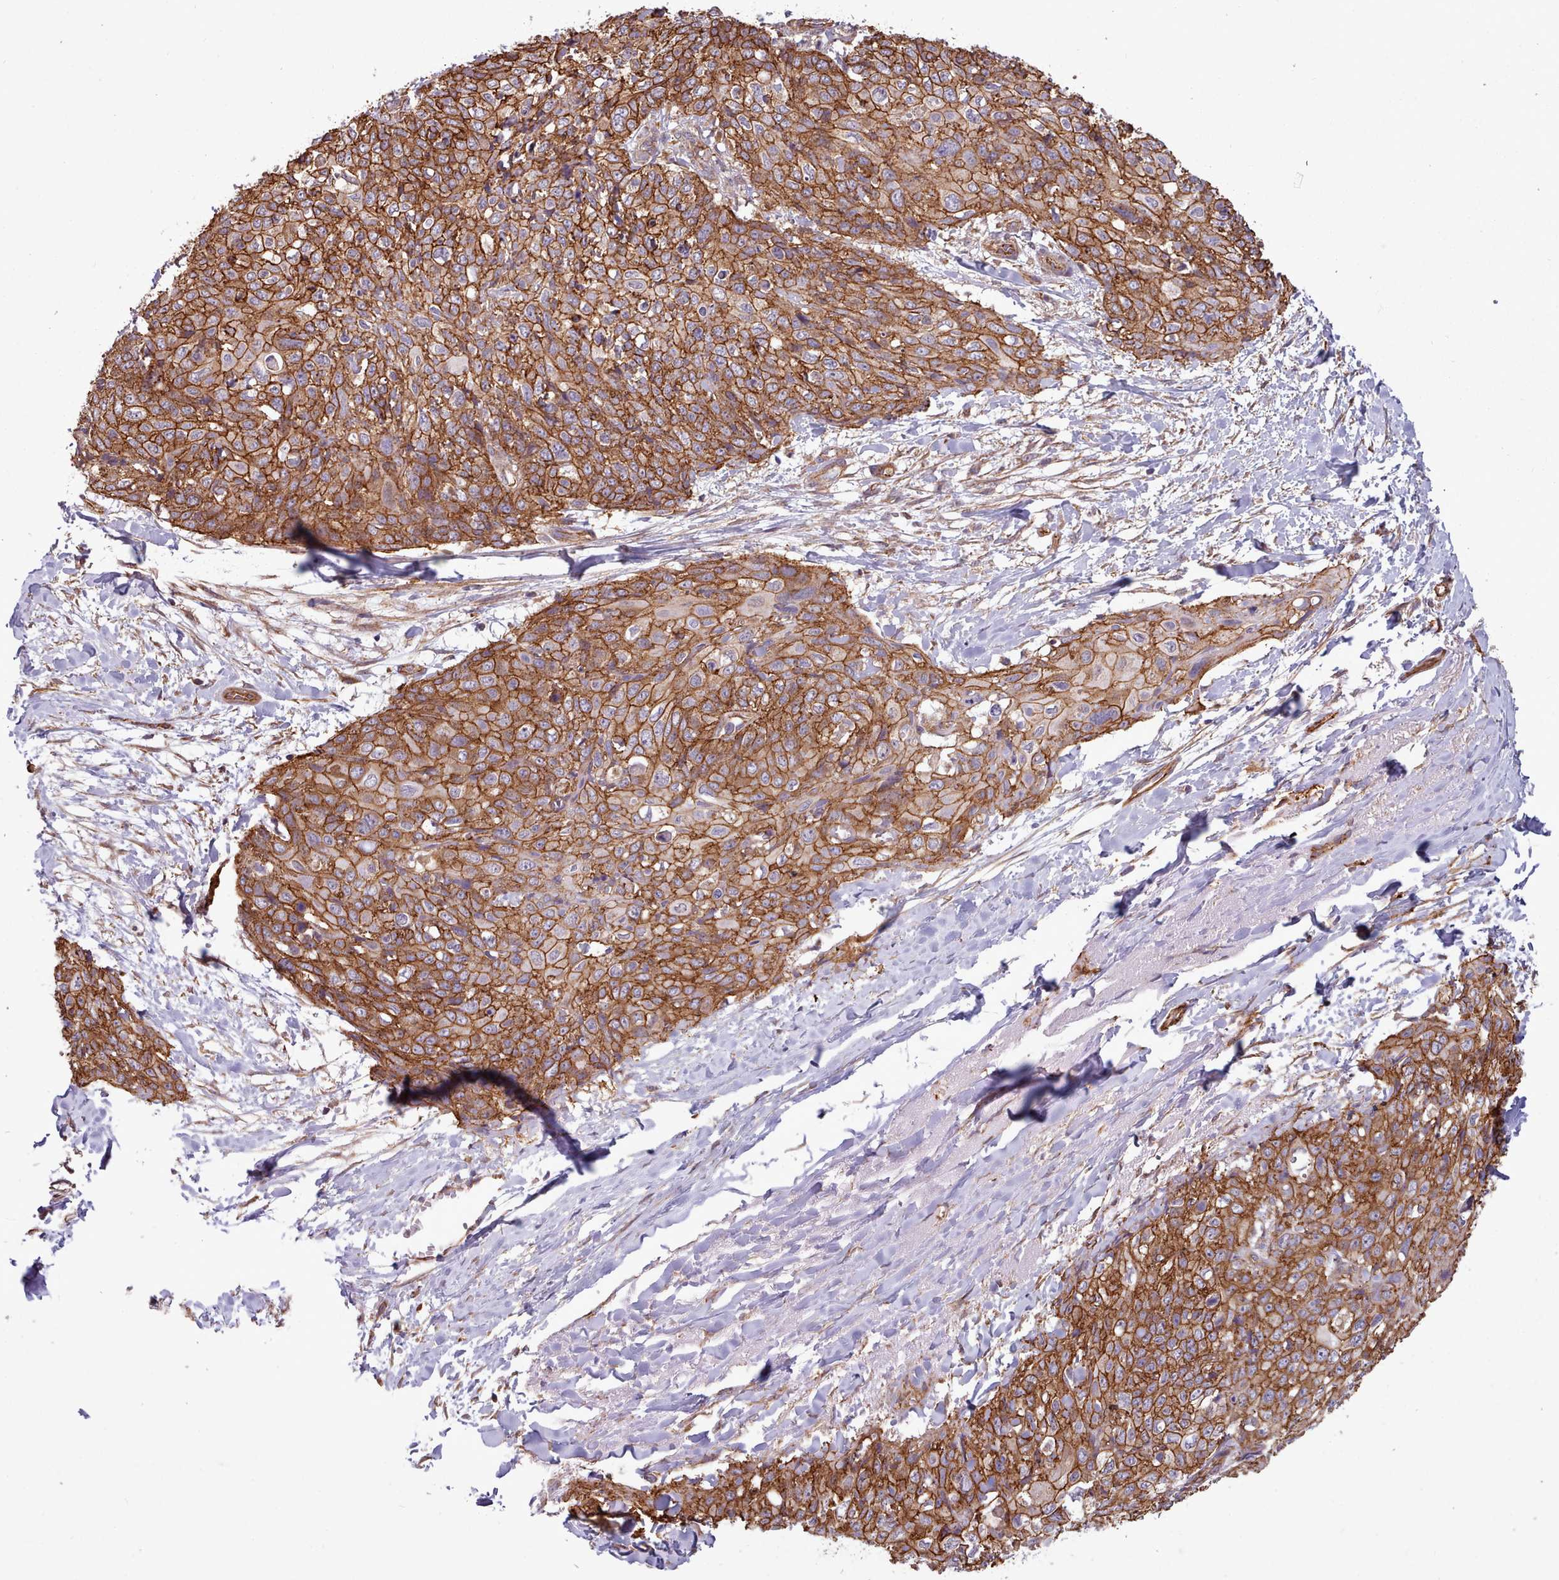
{"staining": {"intensity": "strong", "quantity": ">75%", "location": "cytoplasmic/membranous"}, "tissue": "skin cancer", "cell_type": "Tumor cells", "image_type": "cancer", "snomed": [{"axis": "morphology", "description": "Squamous cell carcinoma, NOS"}, {"axis": "topography", "description": "Skin"}, {"axis": "topography", "description": "Vulva"}], "caption": "This histopathology image reveals skin cancer (squamous cell carcinoma) stained with IHC to label a protein in brown. The cytoplasmic/membranous of tumor cells show strong positivity for the protein. Nuclei are counter-stained blue.", "gene": "MRPL46", "patient": {"sex": "female", "age": 85}}